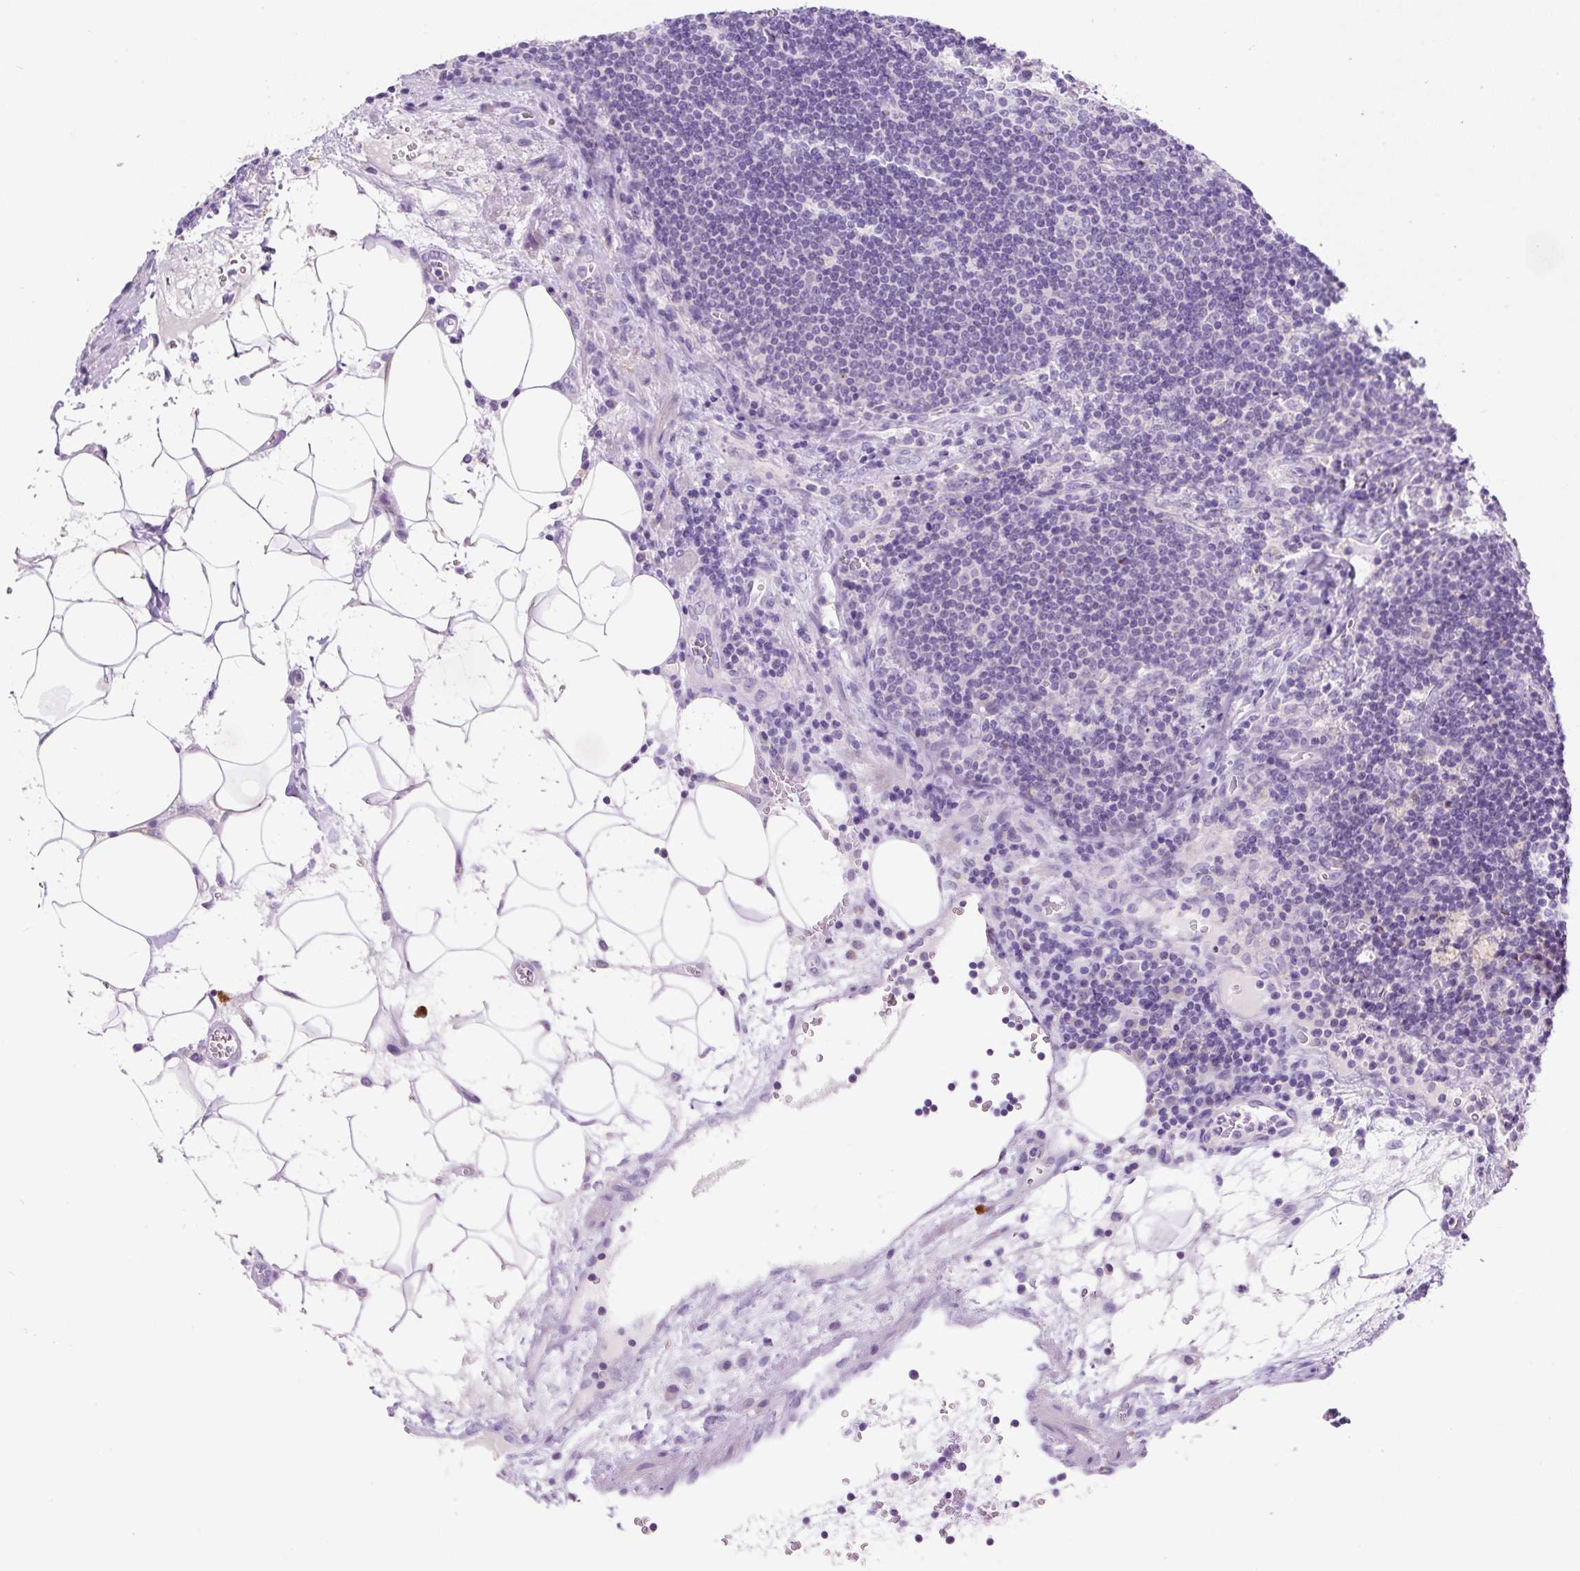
{"staining": {"intensity": "negative", "quantity": "none", "location": "none"}, "tissue": "lymph node", "cell_type": "Germinal center cells", "image_type": "normal", "snomed": [{"axis": "morphology", "description": "Normal tissue, NOS"}, {"axis": "topography", "description": "Lymph node"}], "caption": "This is an immunohistochemistry micrograph of benign lymph node. There is no expression in germinal center cells.", "gene": "NDST3", "patient": {"sex": "male", "age": 58}}